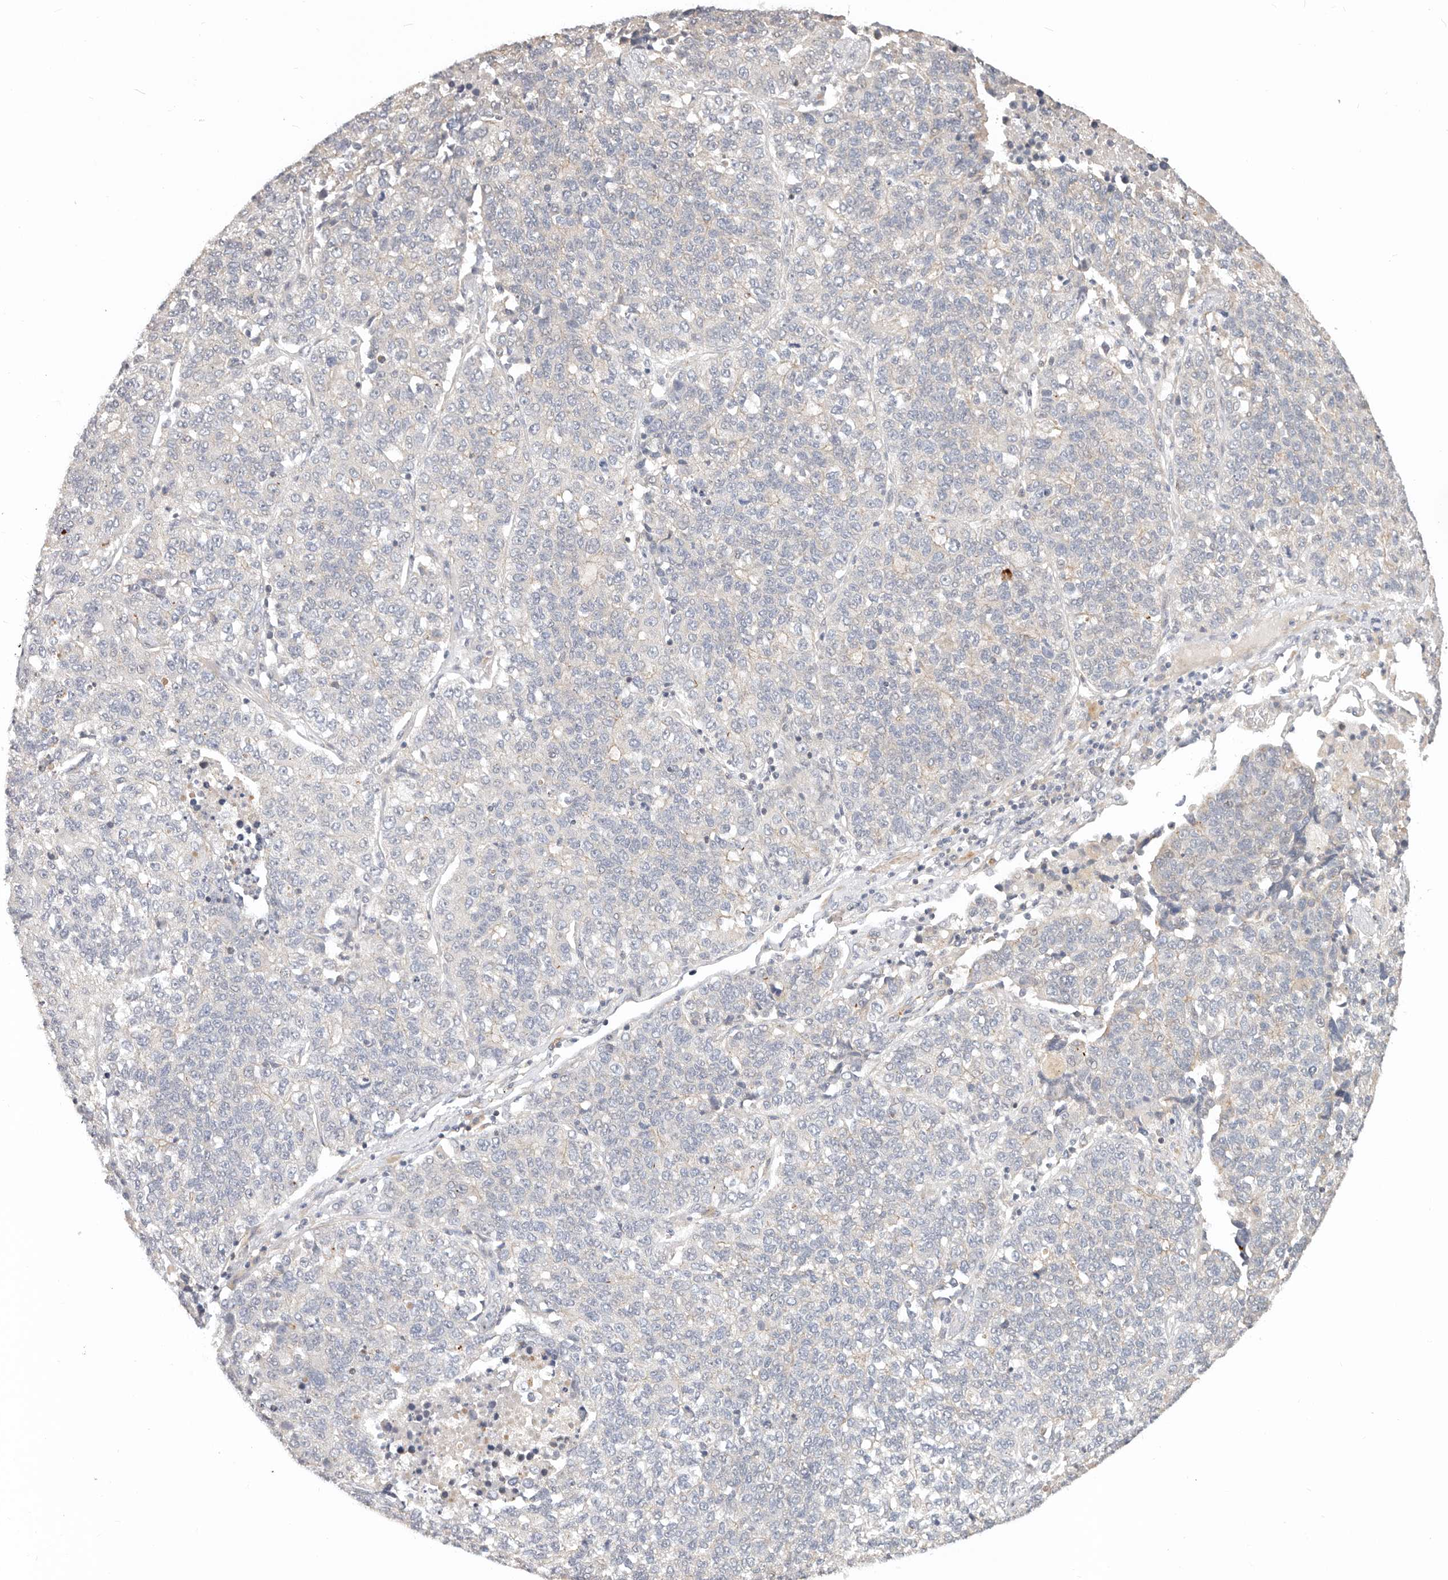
{"staining": {"intensity": "negative", "quantity": "none", "location": "none"}, "tissue": "lung cancer", "cell_type": "Tumor cells", "image_type": "cancer", "snomed": [{"axis": "morphology", "description": "Adenocarcinoma, NOS"}, {"axis": "topography", "description": "Lung"}], "caption": "Immunohistochemistry of adenocarcinoma (lung) demonstrates no expression in tumor cells. (Stains: DAB (3,3'-diaminobenzidine) IHC with hematoxylin counter stain, Microscopy: brightfield microscopy at high magnification).", "gene": "ZRANB1", "patient": {"sex": "male", "age": 49}}